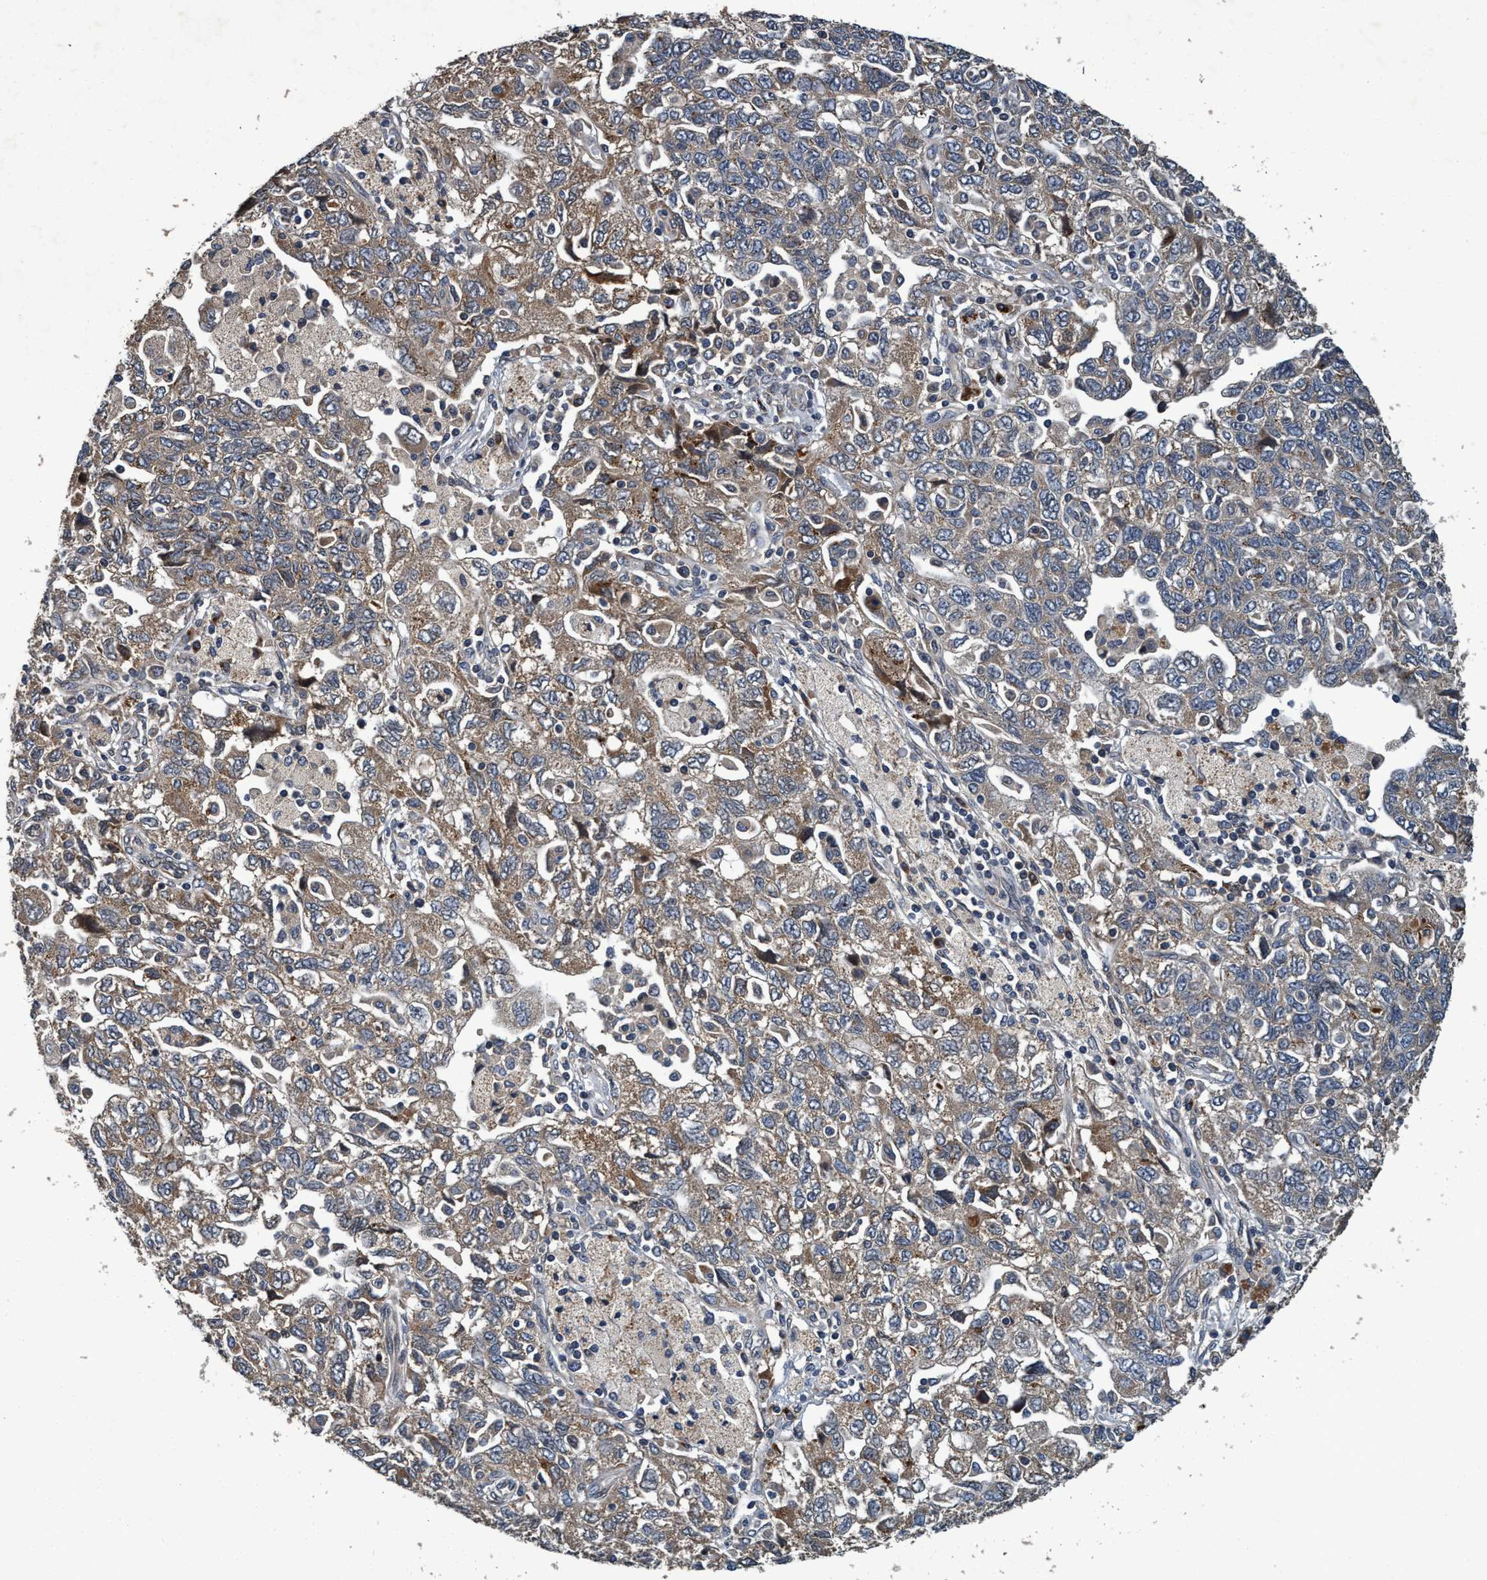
{"staining": {"intensity": "moderate", "quantity": "<25%", "location": "cytoplasmic/membranous"}, "tissue": "ovarian cancer", "cell_type": "Tumor cells", "image_type": "cancer", "snomed": [{"axis": "morphology", "description": "Carcinoma, NOS"}, {"axis": "morphology", "description": "Cystadenocarcinoma, serous, NOS"}, {"axis": "topography", "description": "Ovary"}], "caption": "Carcinoma (ovarian) tissue shows moderate cytoplasmic/membranous staining in approximately <25% of tumor cells", "gene": "MACC1", "patient": {"sex": "female", "age": 69}}